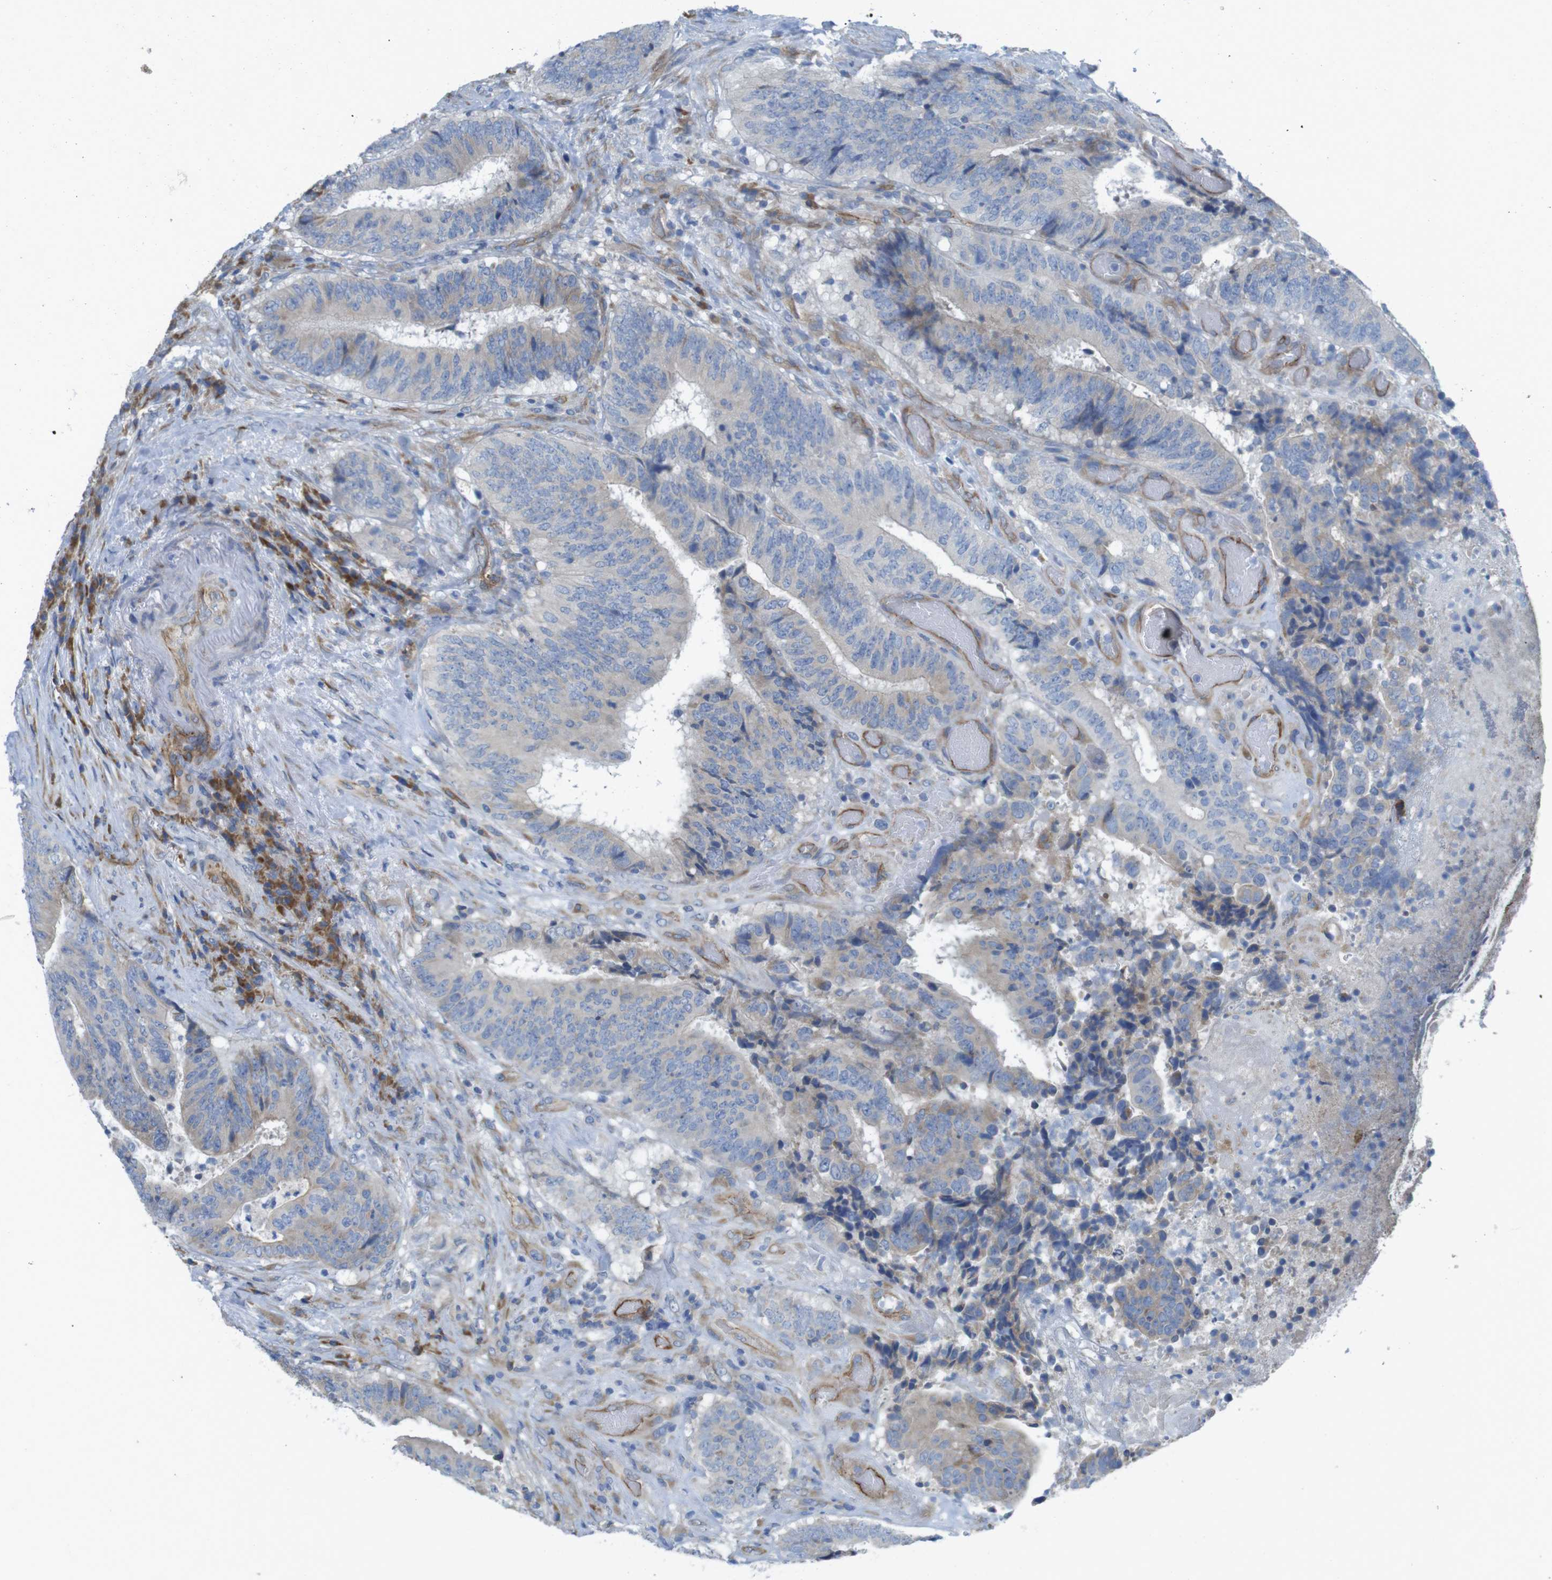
{"staining": {"intensity": "weak", "quantity": ">75%", "location": "cytoplasmic/membranous"}, "tissue": "colorectal cancer", "cell_type": "Tumor cells", "image_type": "cancer", "snomed": [{"axis": "morphology", "description": "Adenocarcinoma, NOS"}, {"axis": "topography", "description": "Rectum"}], "caption": "Colorectal cancer stained with DAB (3,3'-diaminobenzidine) IHC demonstrates low levels of weak cytoplasmic/membranous staining in about >75% of tumor cells.", "gene": "TMEM234", "patient": {"sex": "male", "age": 72}}